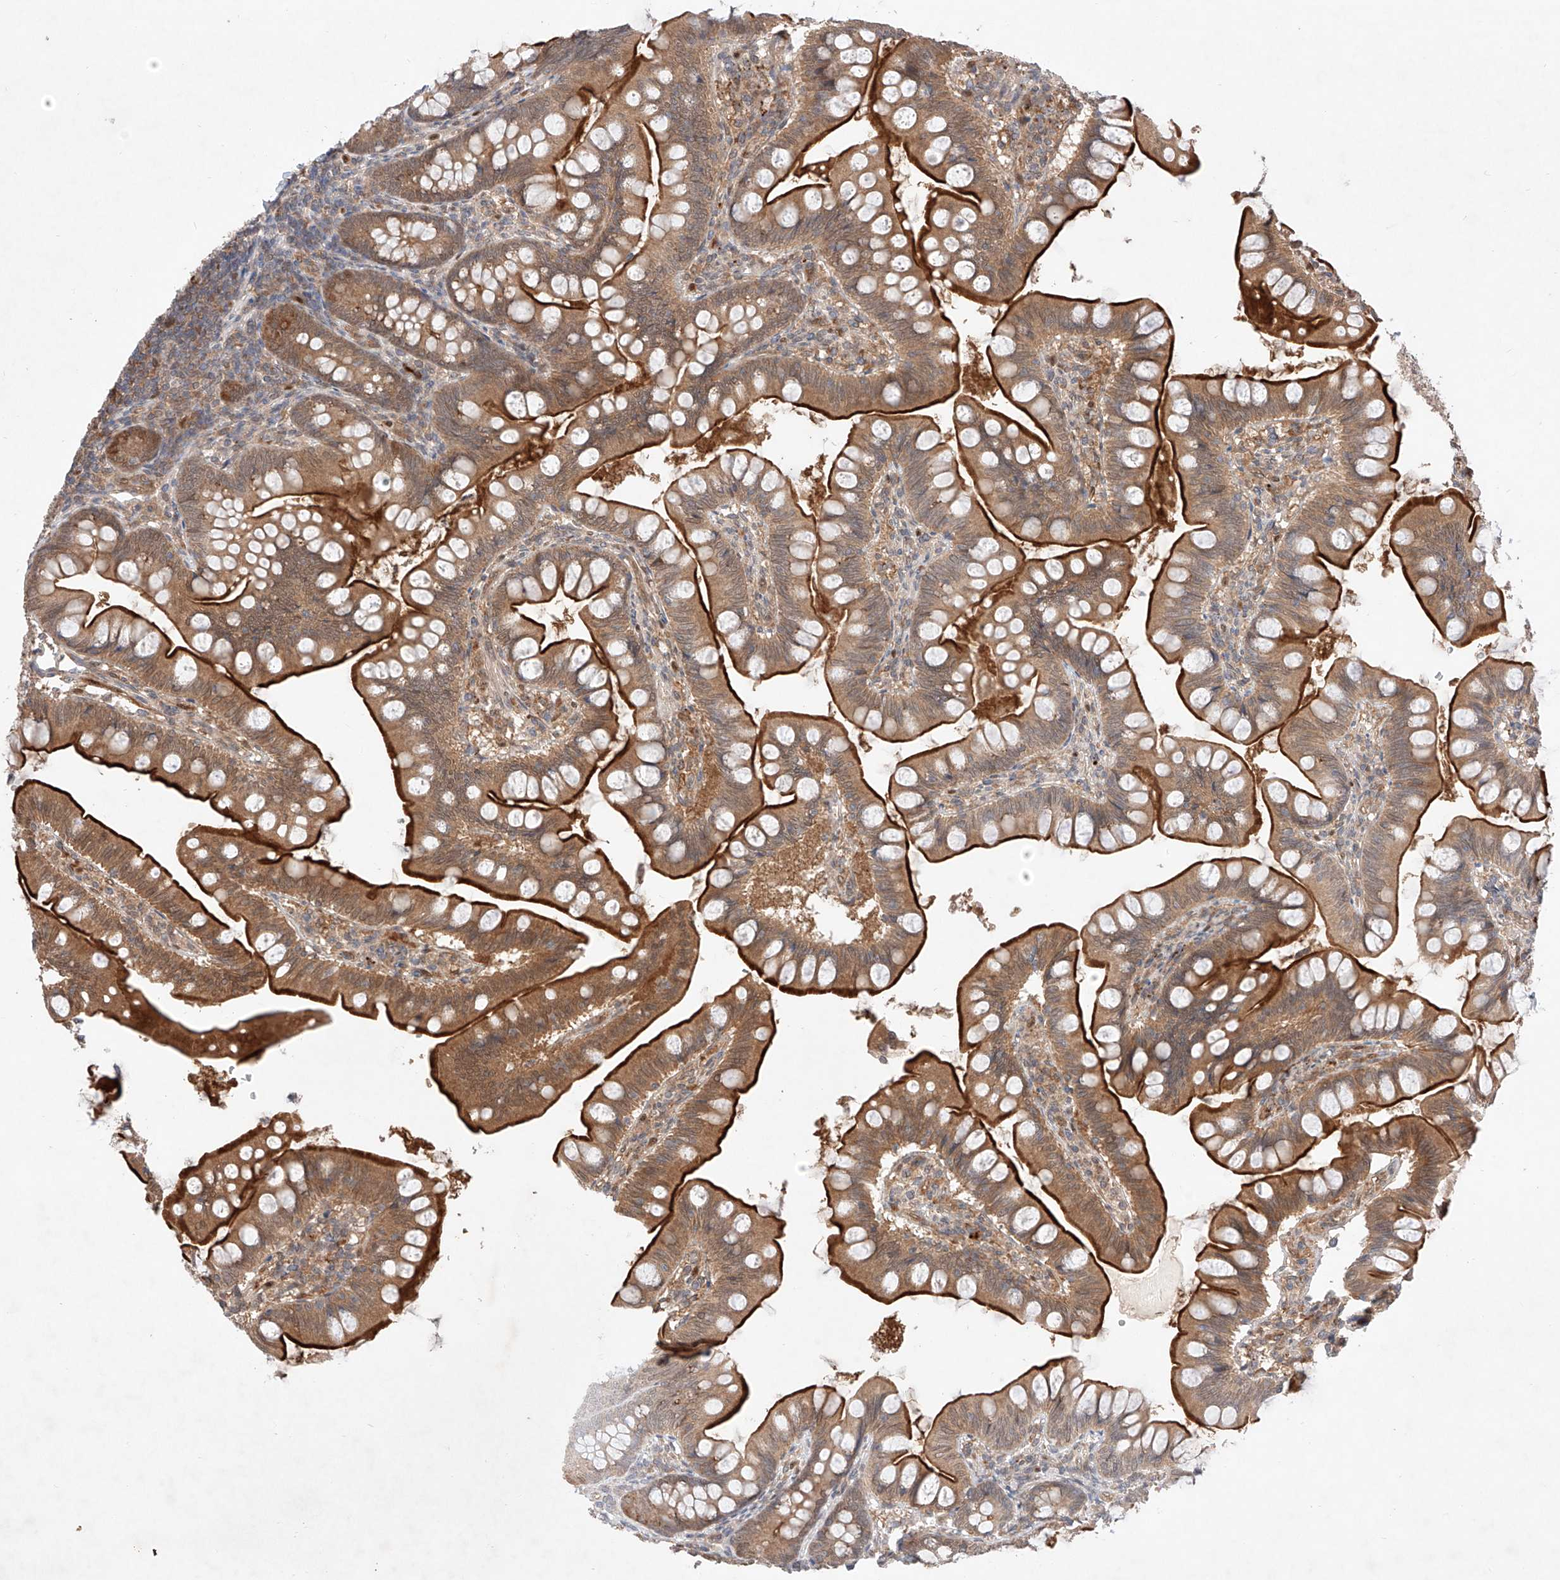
{"staining": {"intensity": "strong", "quantity": ">75%", "location": "cytoplasmic/membranous"}, "tissue": "small intestine", "cell_type": "Glandular cells", "image_type": "normal", "snomed": [{"axis": "morphology", "description": "Normal tissue, NOS"}, {"axis": "topography", "description": "Small intestine"}], "caption": "Immunohistochemical staining of benign human small intestine exhibits >75% levels of strong cytoplasmic/membranous protein positivity in about >75% of glandular cells.", "gene": "ZNF124", "patient": {"sex": "male", "age": 7}}